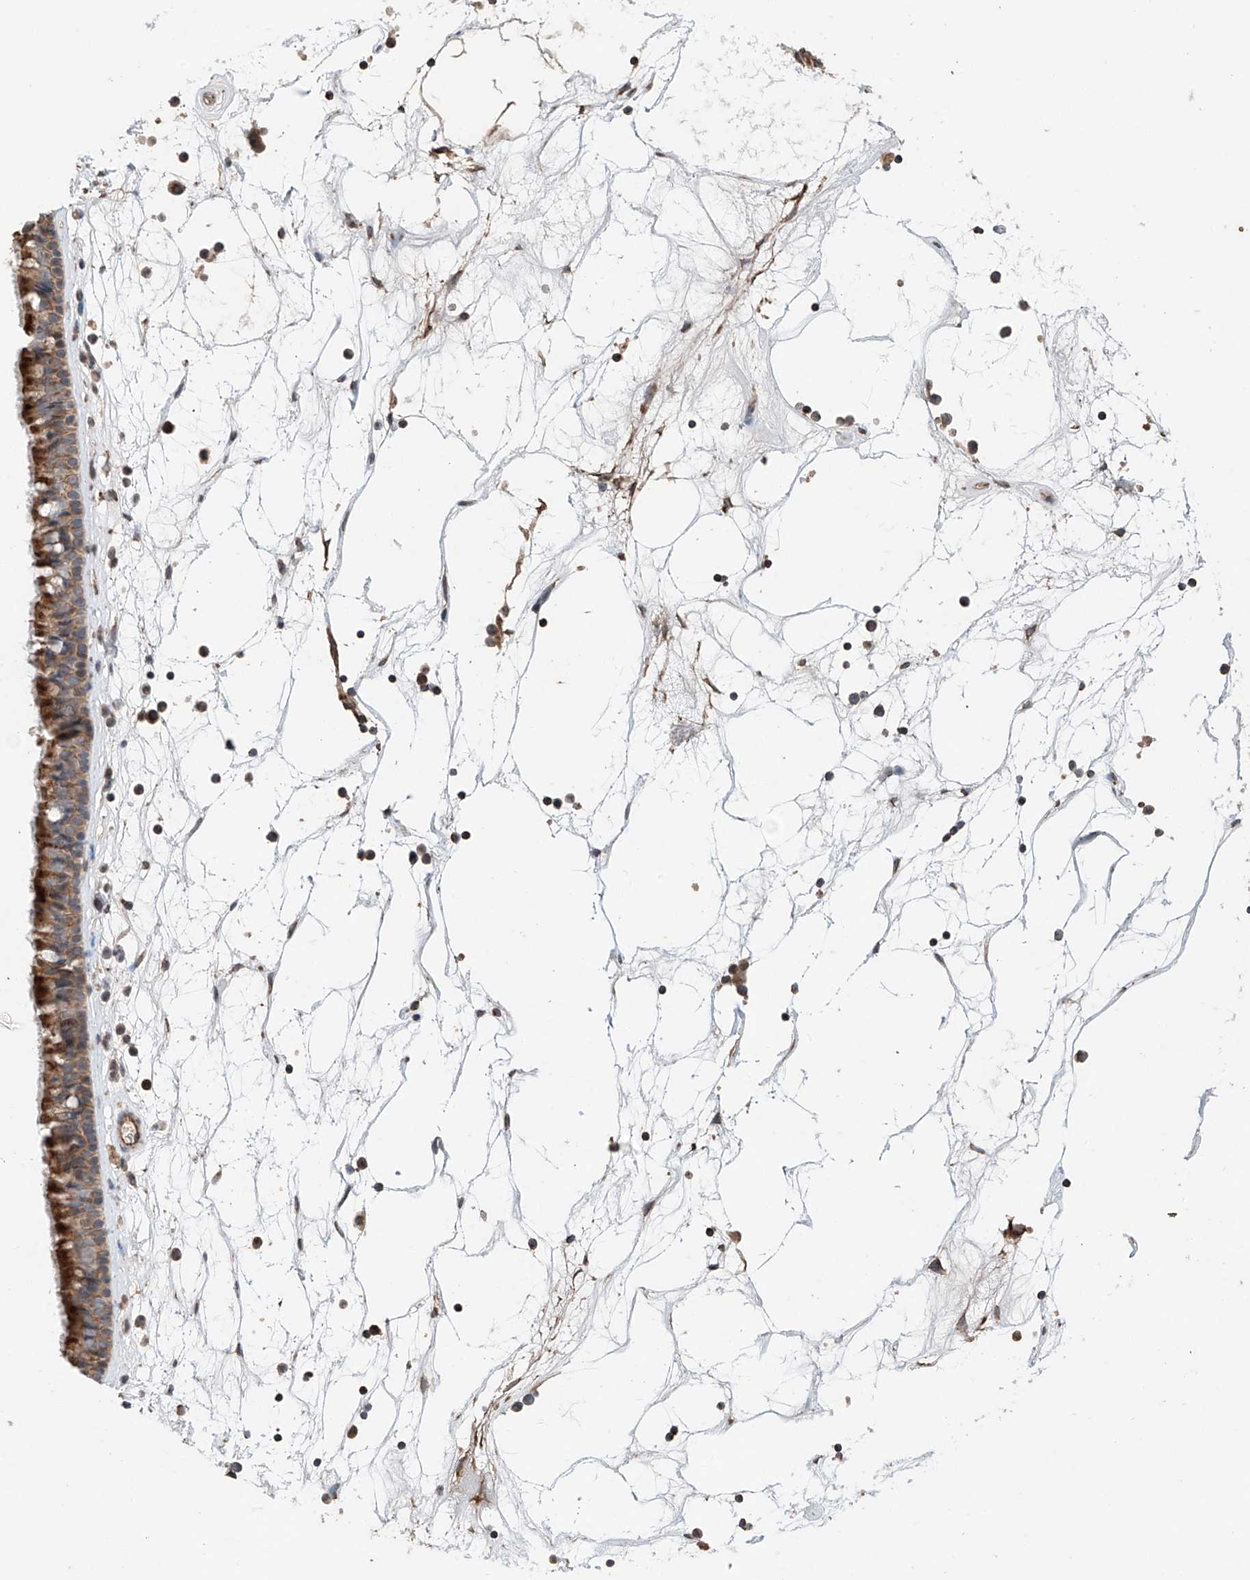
{"staining": {"intensity": "strong", "quantity": ">75%", "location": "cytoplasmic/membranous"}, "tissue": "nasopharynx", "cell_type": "Respiratory epithelial cells", "image_type": "normal", "snomed": [{"axis": "morphology", "description": "Normal tissue, NOS"}, {"axis": "topography", "description": "Nasopharynx"}], "caption": "Human nasopharynx stained with a brown dye exhibits strong cytoplasmic/membranous positive expression in about >75% of respiratory epithelial cells.", "gene": "AP4B1", "patient": {"sex": "male", "age": 64}}